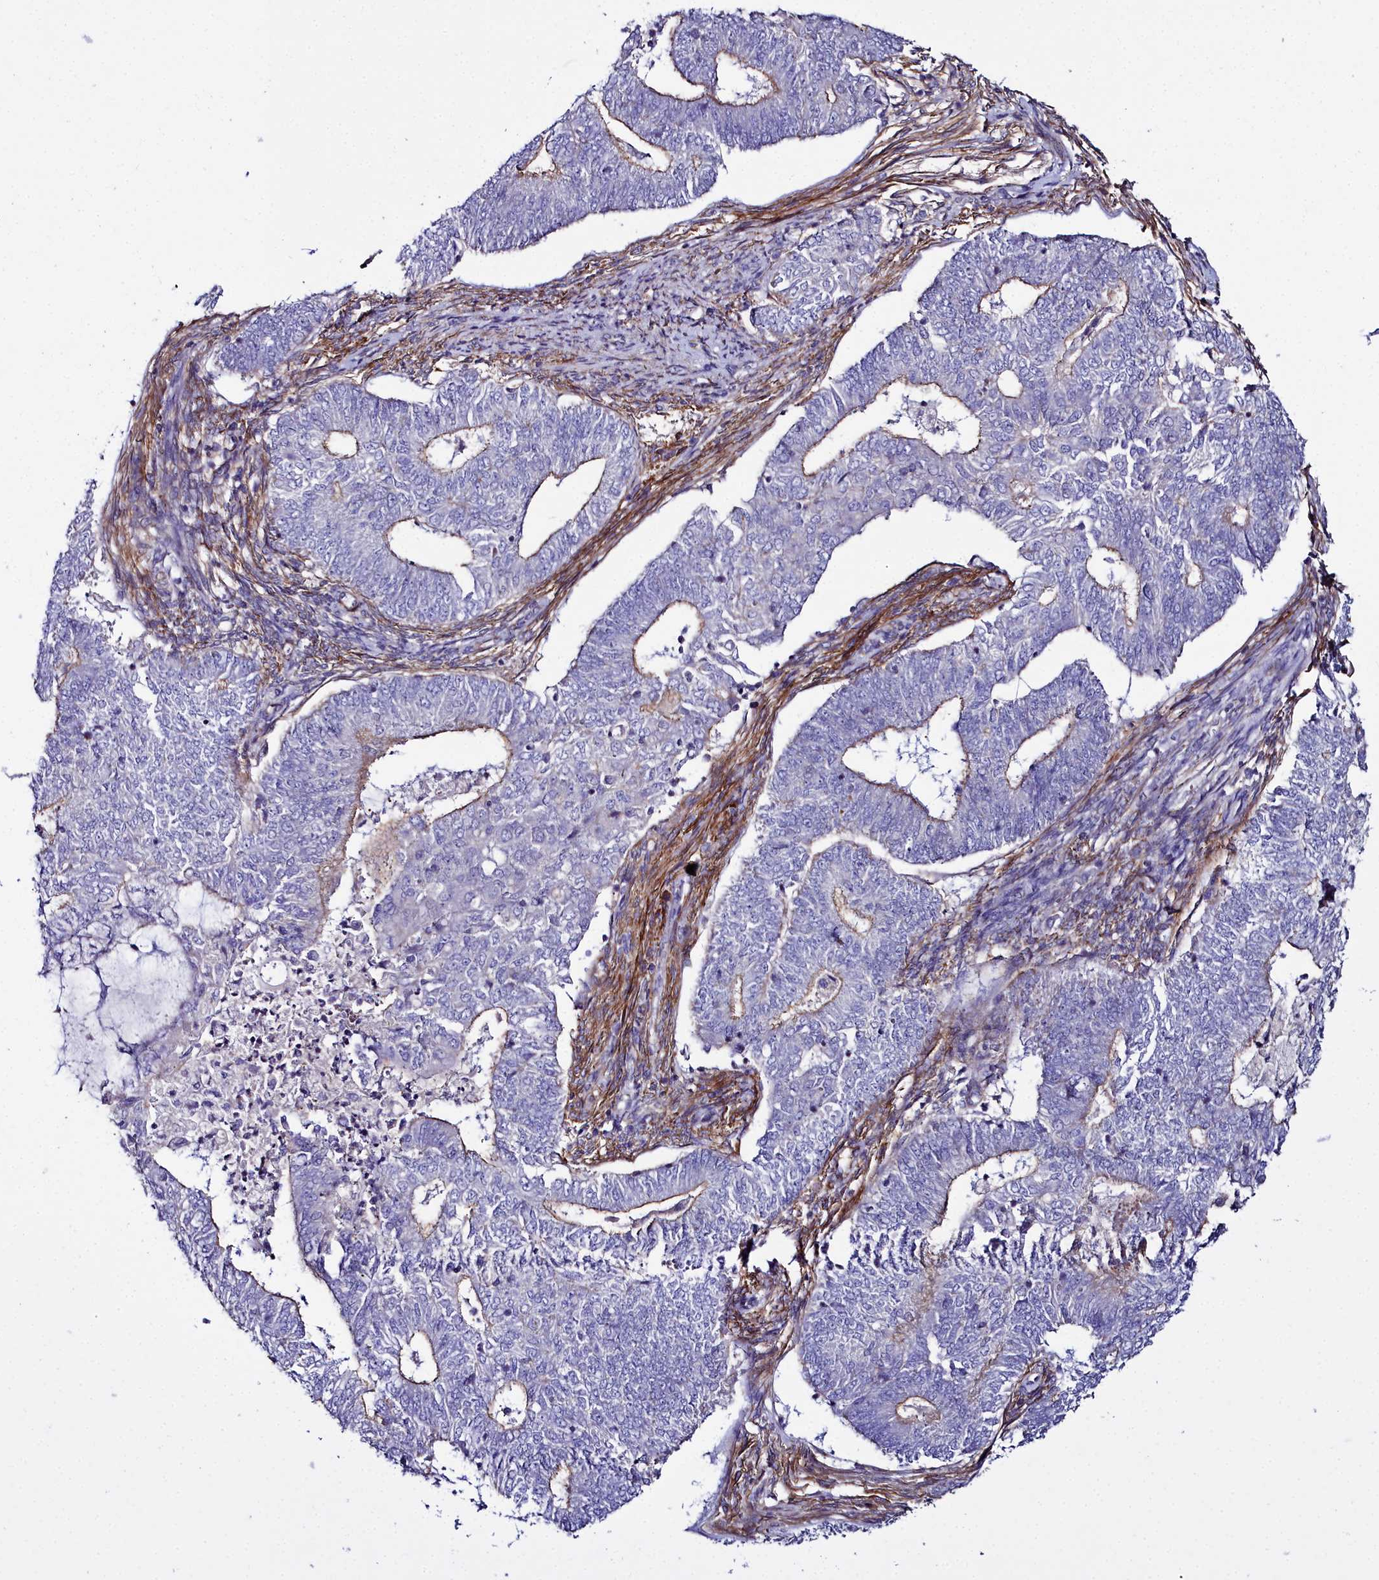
{"staining": {"intensity": "moderate", "quantity": "<25%", "location": "cytoplasmic/membranous"}, "tissue": "endometrial cancer", "cell_type": "Tumor cells", "image_type": "cancer", "snomed": [{"axis": "morphology", "description": "Adenocarcinoma, NOS"}, {"axis": "topography", "description": "Endometrium"}], "caption": "Immunohistochemical staining of endometrial cancer (adenocarcinoma) displays low levels of moderate cytoplasmic/membranous protein expression in approximately <25% of tumor cells. The protein of interest is shown in brown color, while the nuclei are stained blue.", "gene": "FADS3", "patient": {"sex": "female", "age": 62}}